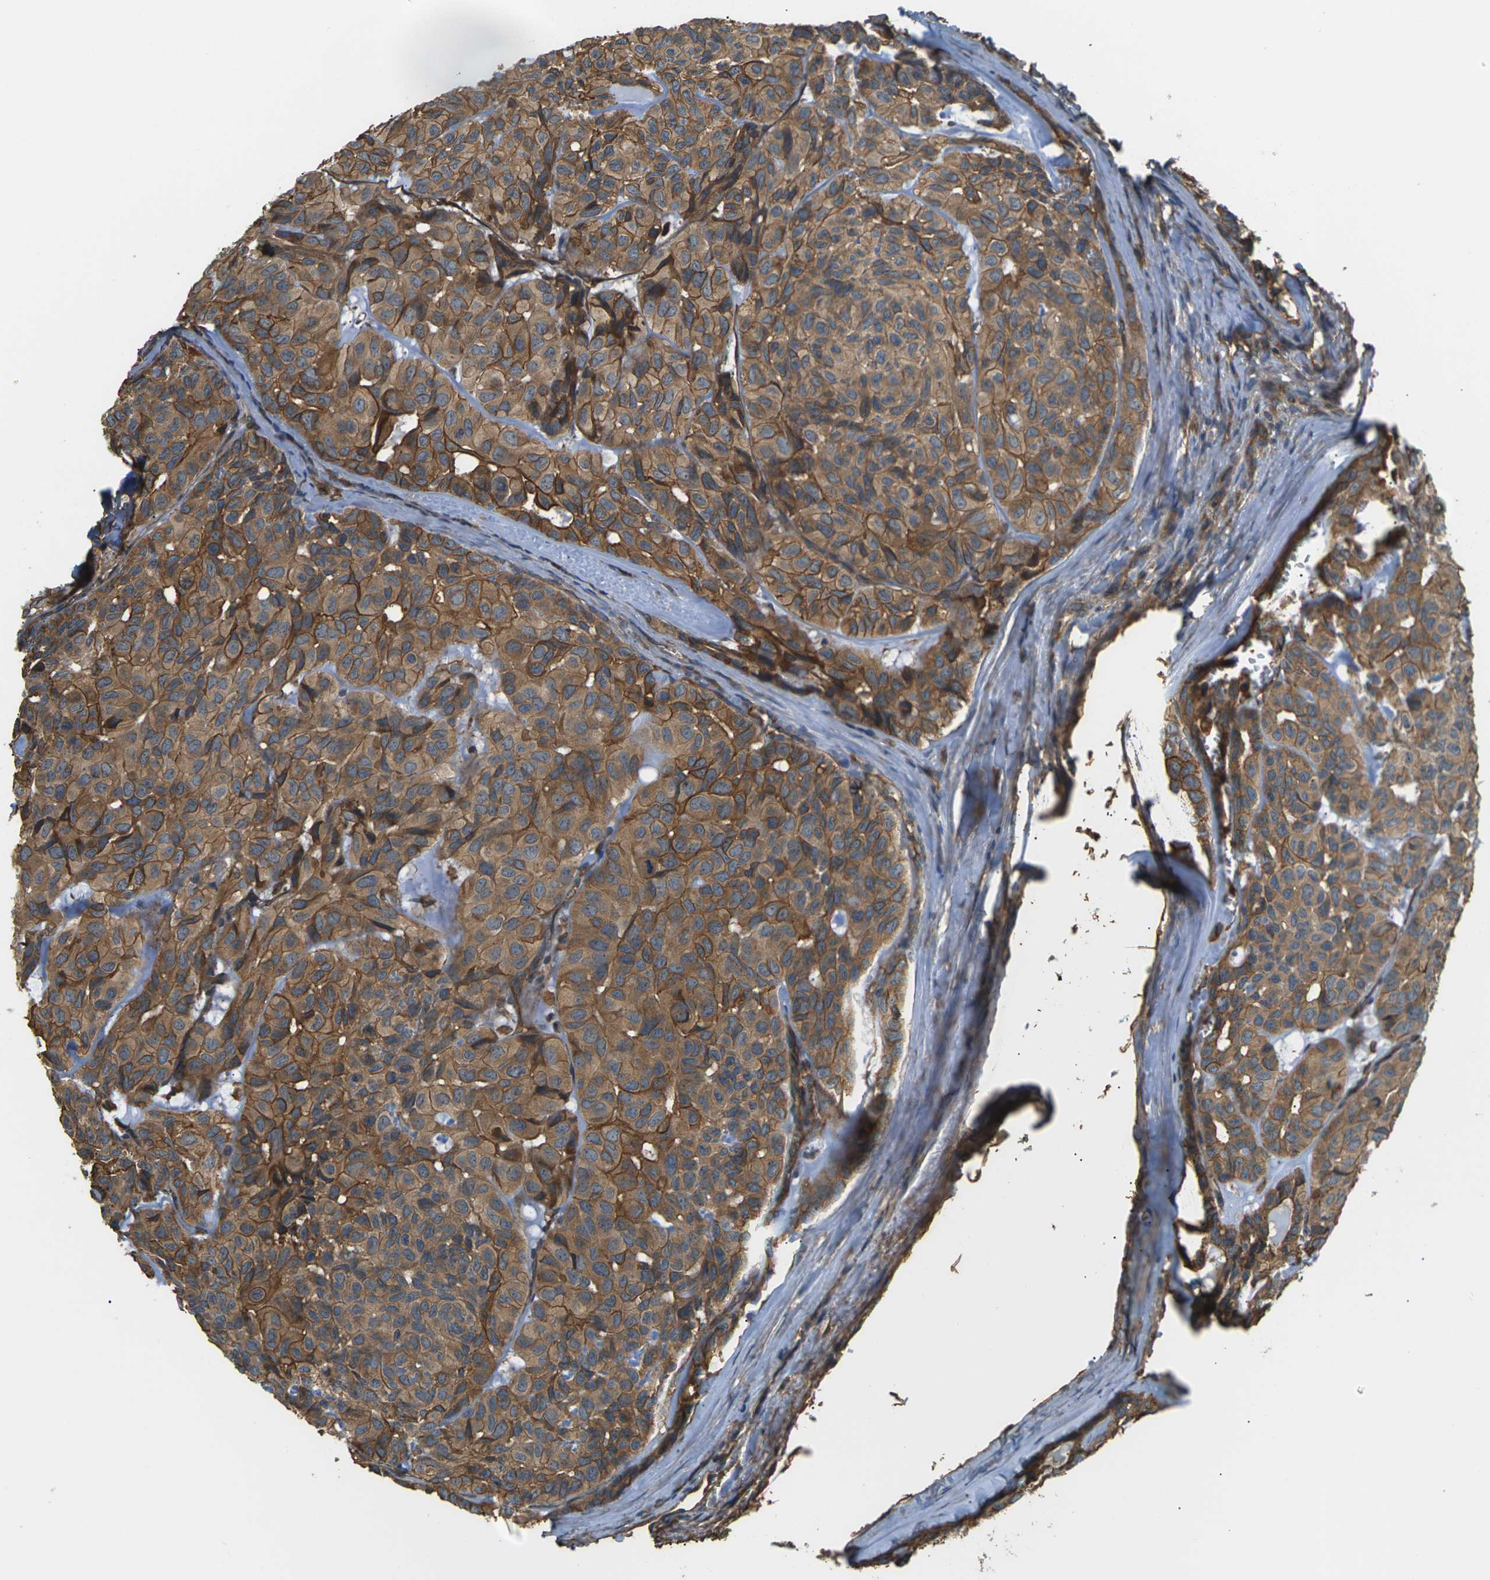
{"staining": {"intensity": "moderate", "quantity": ">75%", "location": "cytoplasmic/membranous"}, "tissue": "head and neck cancer", "cell_type": "Tumor cells", "image_type": "cancer", "snomed": [{"axis": "morphology", "description": "Adenocarcinoma, NOS"}, {"axis": "topography", "description": "Salivary gland, NOS"}, {"axis": "topography", "description": "Head-Neck"}], "caption": "The micrograph displays staining of head and neck cancer, revealing moderate cytoplasmic/membranous protein positivity (brown color) within tumor cells.", "gene": "DDHD2", "patient": {"sex": "female", "age": 76}}